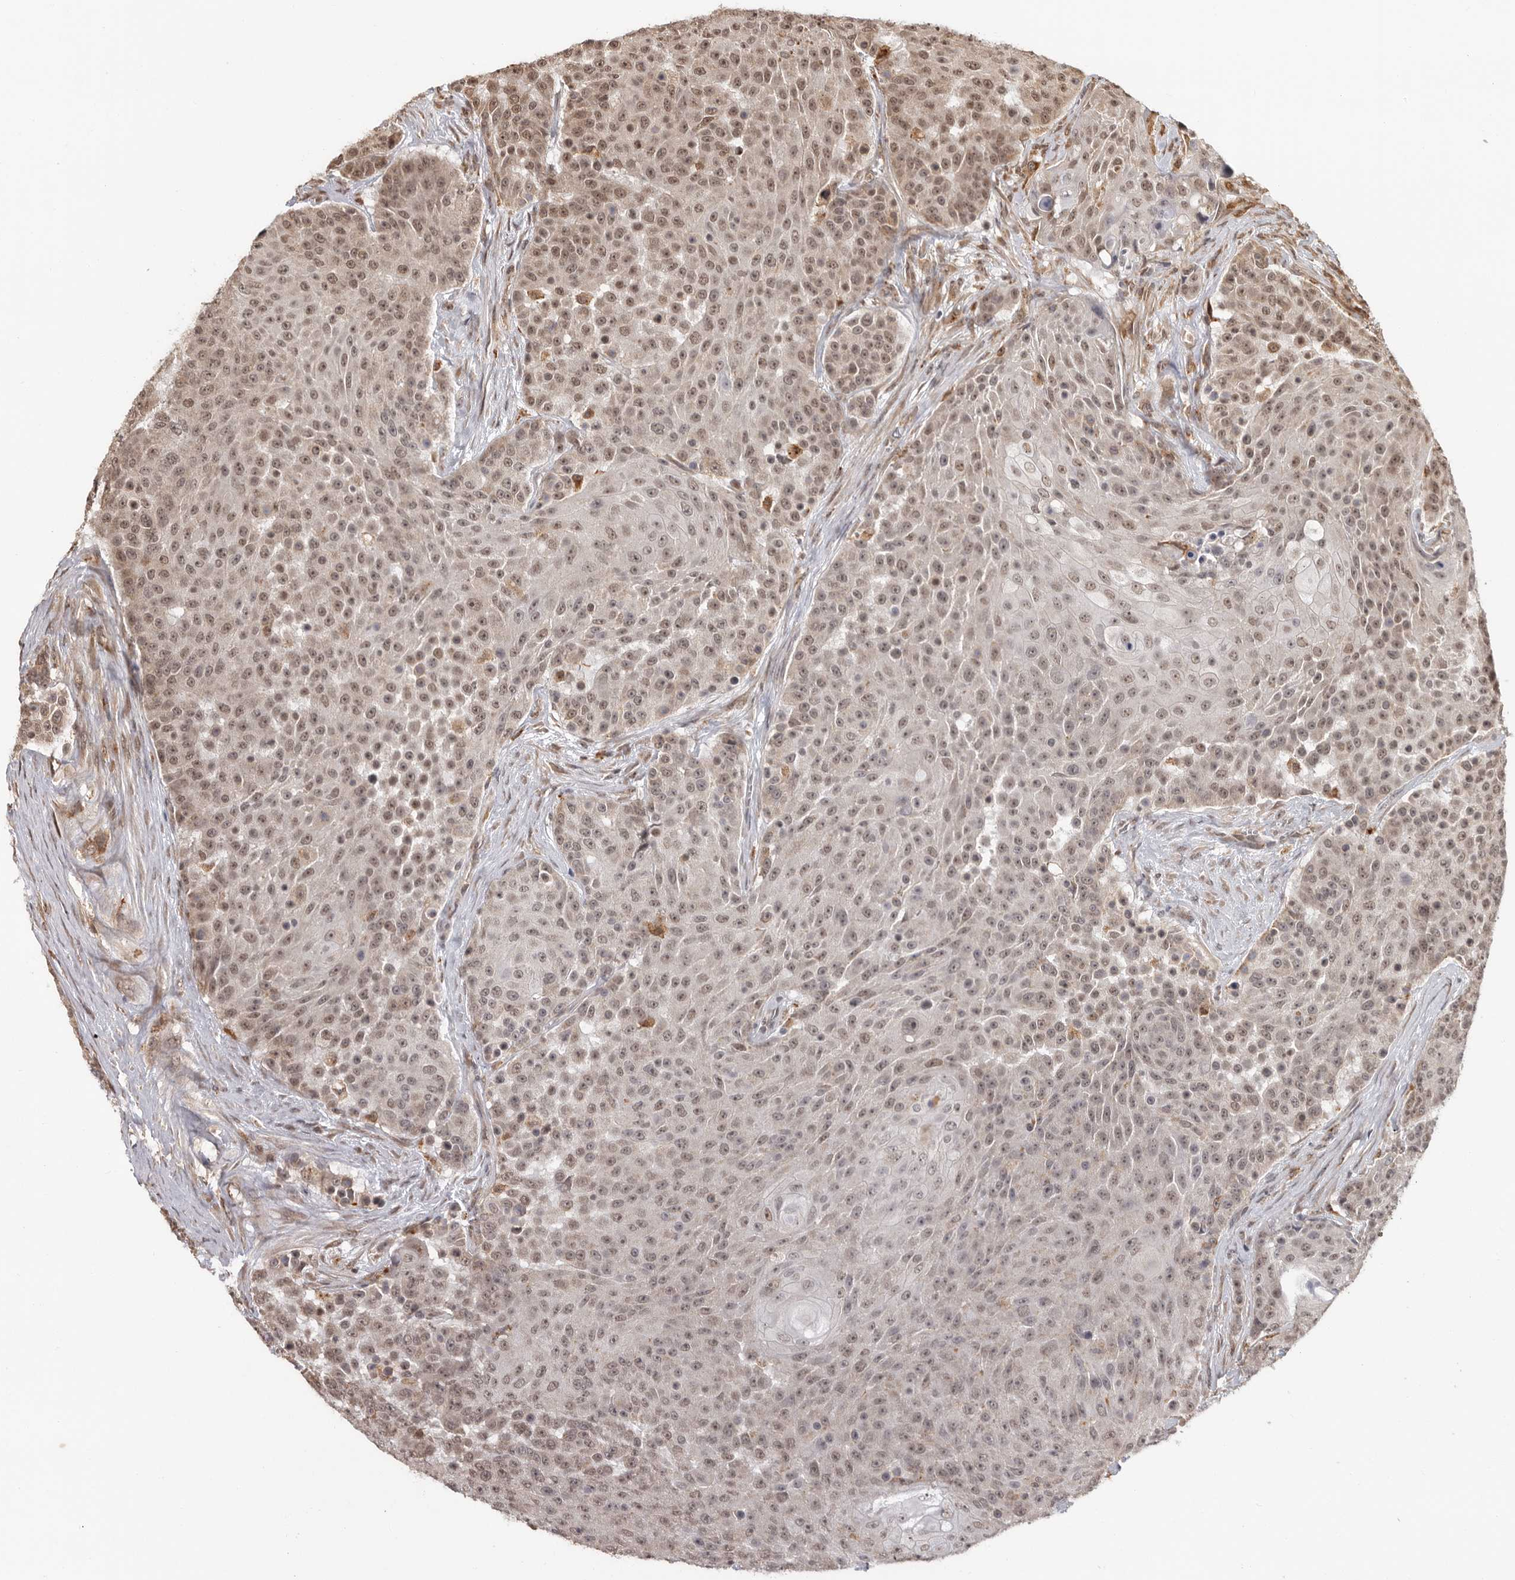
{"staining": {"intensity": "moderate", "quantity": ">75%", "location": "cytoplasmic/membranous,nuclear"}, "tissue": "urothelial cancer", "cell_type": "Tumor cells", "image_type": "cancer", "snomed": [{"axis": "morphology", "description": "Urothelial carcinoma, High grade"}, {"axis": "topography", "description": "Urinary bladder"}], "caption": "The histopathology image demonstrates staining of urothelial carcinoma (high-grade), revealing moderate cytoplasmic/membranous and nuclear protein positivity (brown color) within tumor cells.", "gene": "ZNF83", "patient": {"sex": "female", "age": 63}}